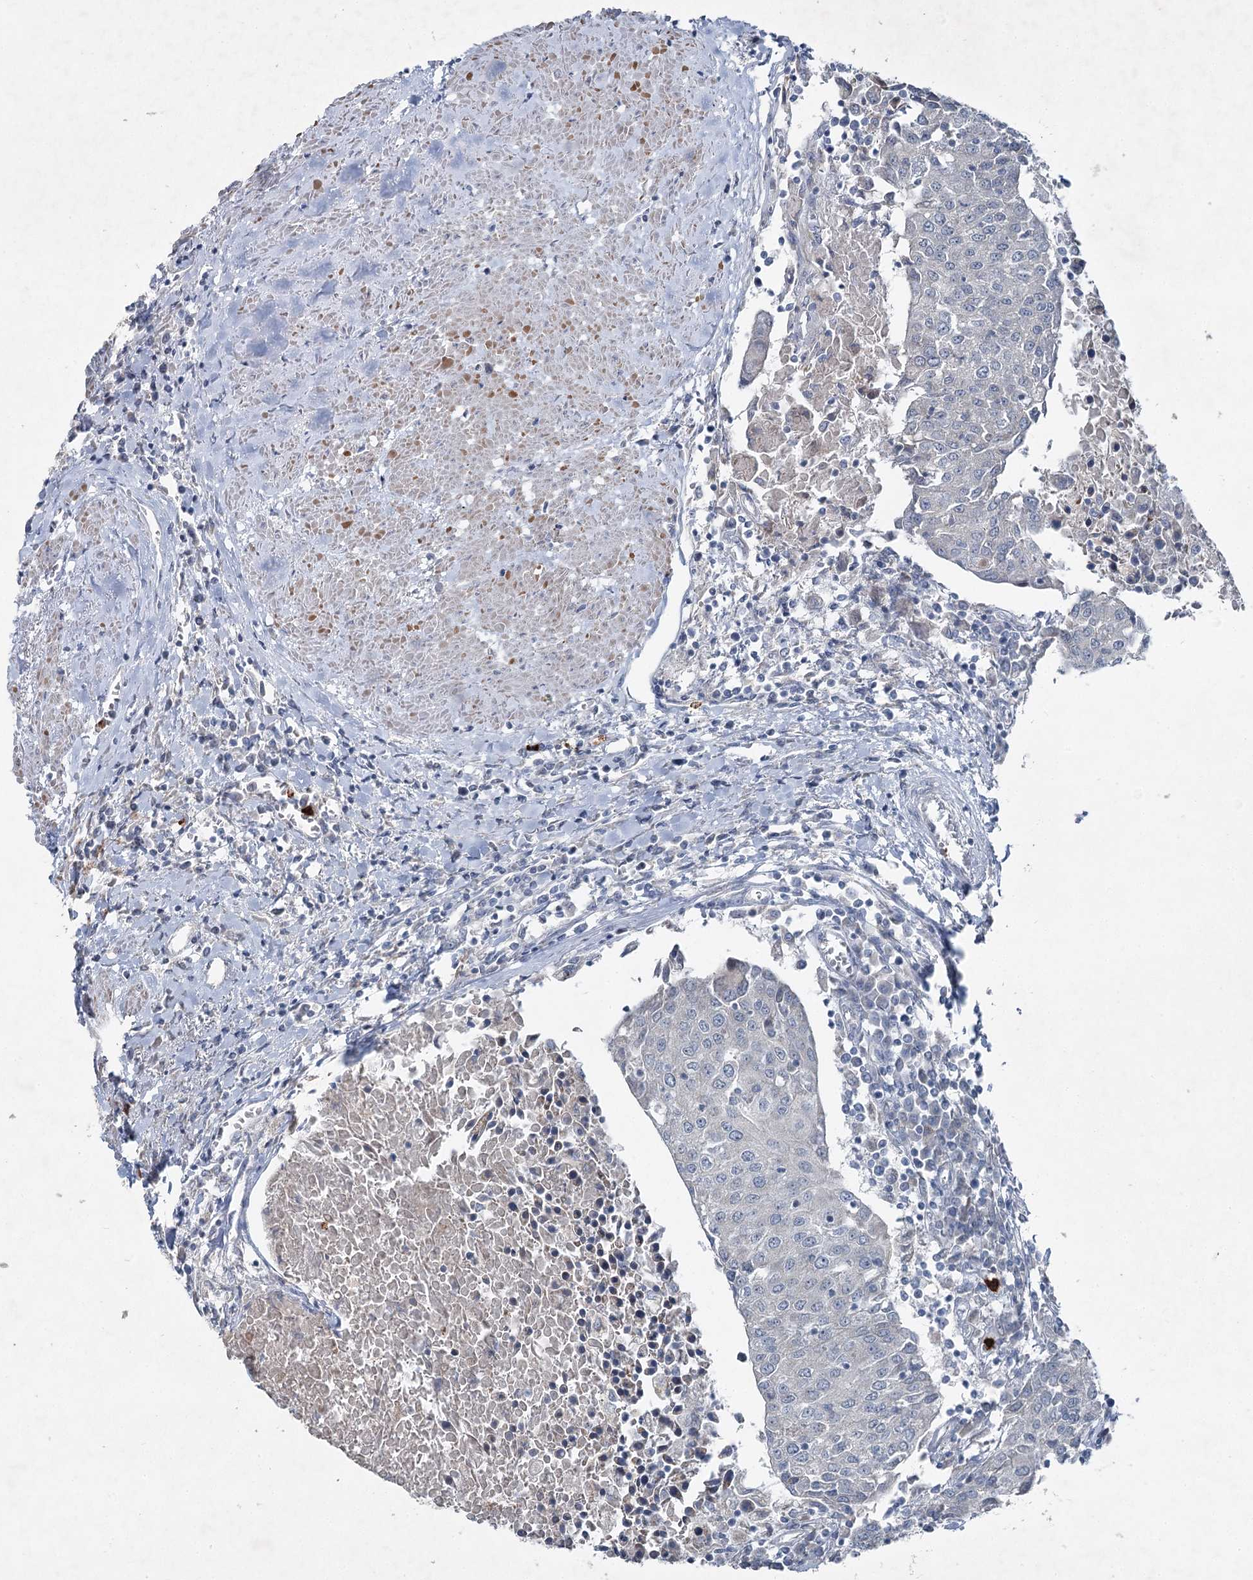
{"staining": {"intensity": "negative", "quantity": "none", "location": "none"}, "tissue": "urothelial cancer", "cell_type": "Tumor cells", "image_type": "cancer", "snomed": [{"axis": "morphology", "description": "Urothelial carcinoma, High grade"}, {"axis": "topography", "description": "Urinary bladder"}], "caption": "The immunohistochemistry (IHC) histopathology image has no significant positivity in tumor cells of high-grade urothelial carcinoma tissue.", "gene": "PLA2G12A", "patient": {"sex": "female", "age": 85}}